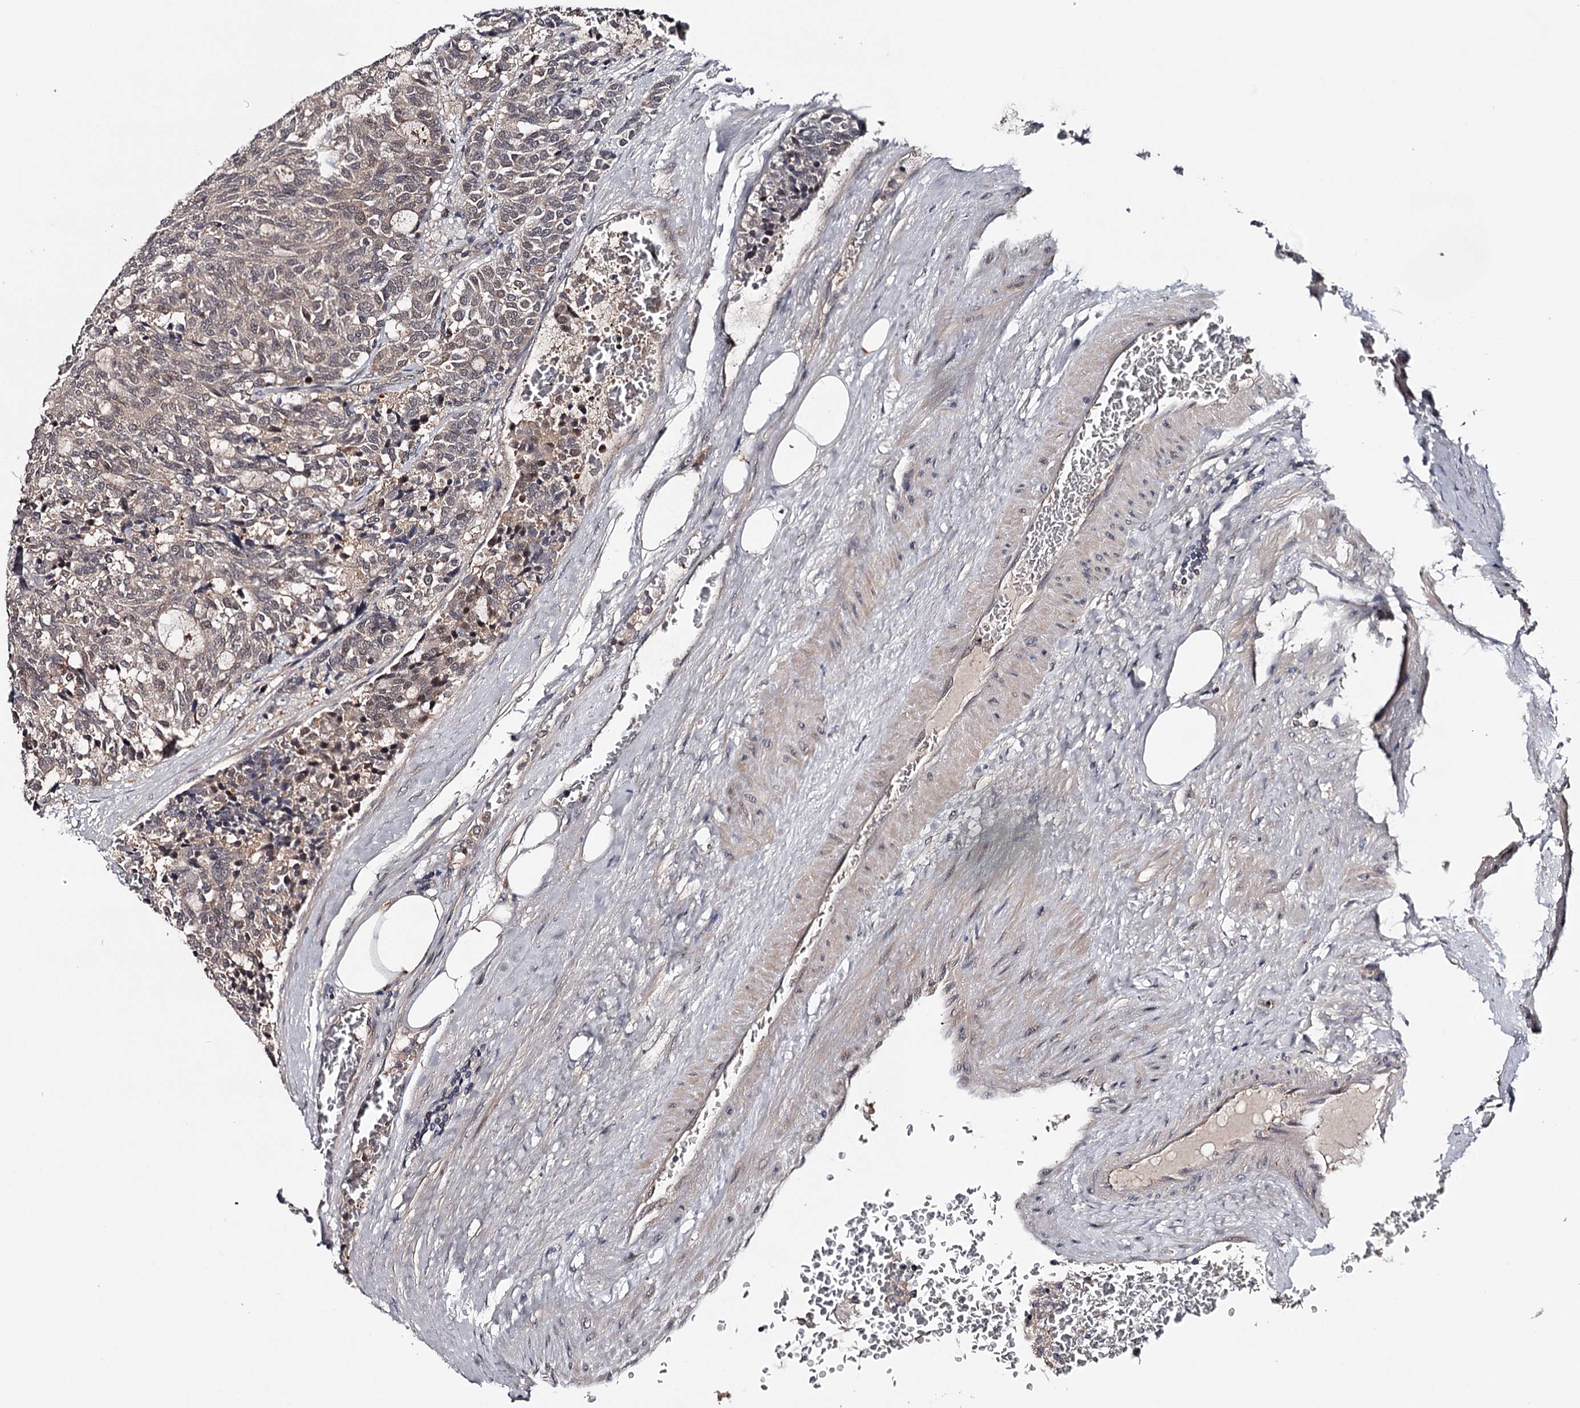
{"staining": {"intensity": "weak", "quantity": "<25%", "location": "nuclear"}, "tissue": "carcinoid", "cell_type": "Tumor cells", "image_type": "cancer", "snomed": [{"axis": "morphology", "description": "Carcinoid, malignant, NOS"}, {"axis": "topography", "description": "Pancreas"}], "caption": "Tumor cells are negative for brown protein staining in malignant carcinoid. The staining was performed using DAB (3,3'-diaminobenzidine) to visualize the protein expression in brown, while the nuclei were stained in blue with hematoxylin (Magnification: 20x).", "gene": "GTSF1", "patient": {"sex": "female", "age": 54}}